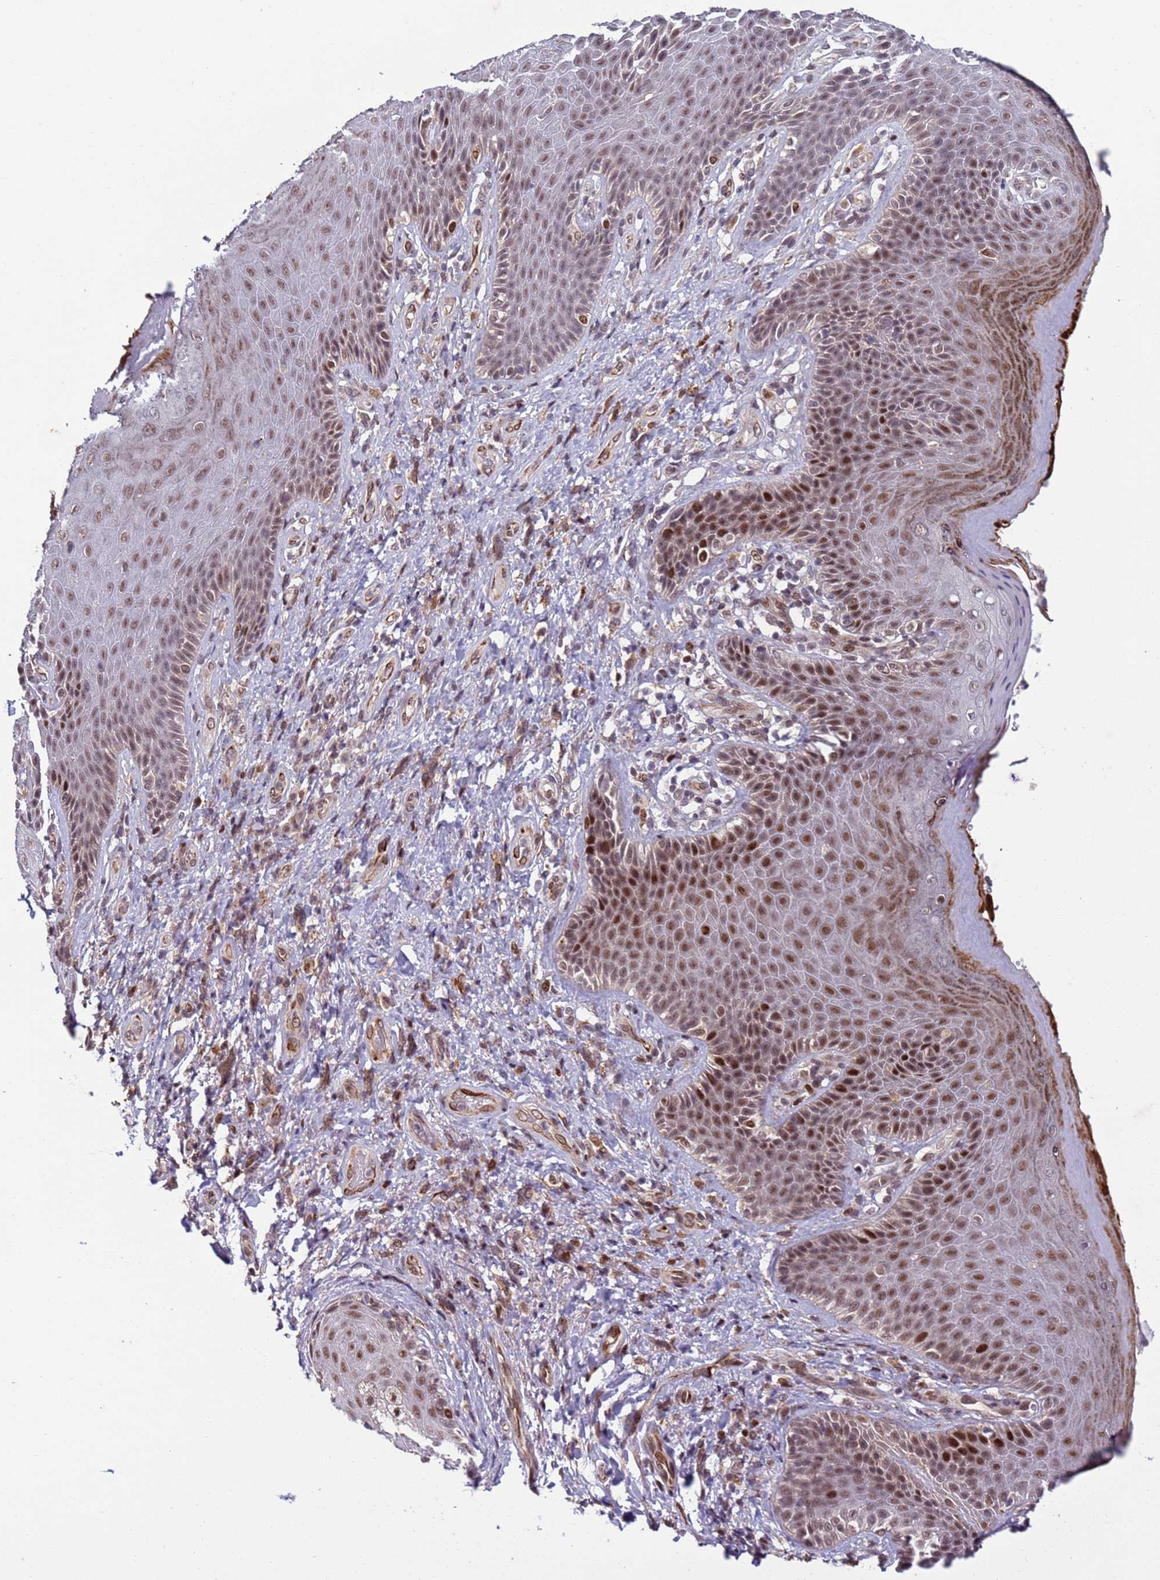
{"staining": {"intensity": "moderate", "quantity": ">75%", "location": "nuclear"}, "tissue": "skin", "cell_type": "Epidermal cells", "image_type": "normal", "snomed": [{"axis": "morphology", "description": "Normal tissue, NOS"}, {"axis": "topography", "description": "Anal"}], "caption": "IHC of normal skin displays medium levels of moderate nuclear positivity in about >75% of epidermal cells.", "gene": "SHC3", "patient": {"sex": "female", "age": 89}}